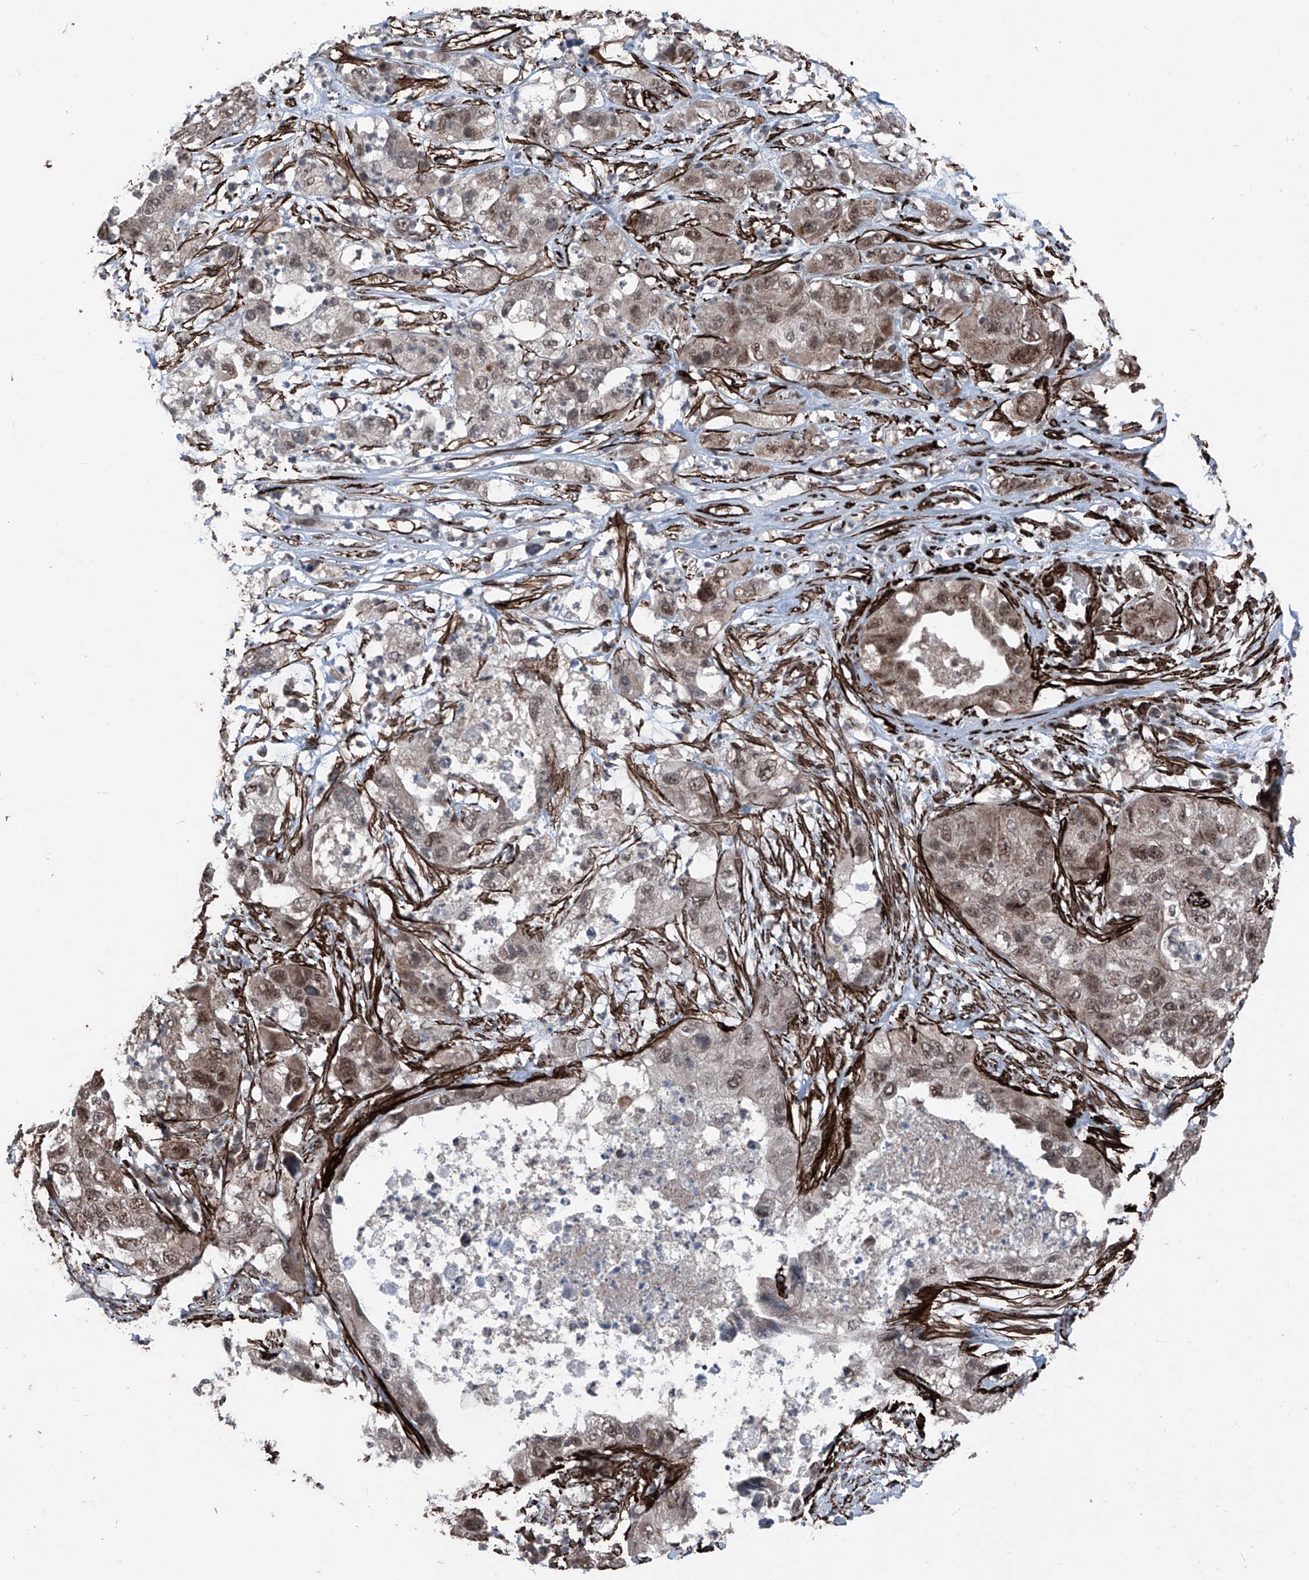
{"staining": {"intensity": "moderate", "quantity": "25%-75%", "location": "cytoplasmic/membranous,nuclear"}, "tissue": "pancreatic cancer", "cell_type": "Tumor cells", "image_type": "cancer", "snomed": [{"axis": "morphology", "description": "Adenocarcinoma, NOS"}, {"axis": "topography", "description": "Pancreas"}], "caption": "Immunohistochemistry (IHC) (DAB) staining of human pancreatic adenocarcinoma reveals moderate cytoplasmic/membranous and nuclear protein positivity in approximately 25%-75% of tumor cells.", "gene": "COA7", "patient": {"sex": "female", "age": 78}}